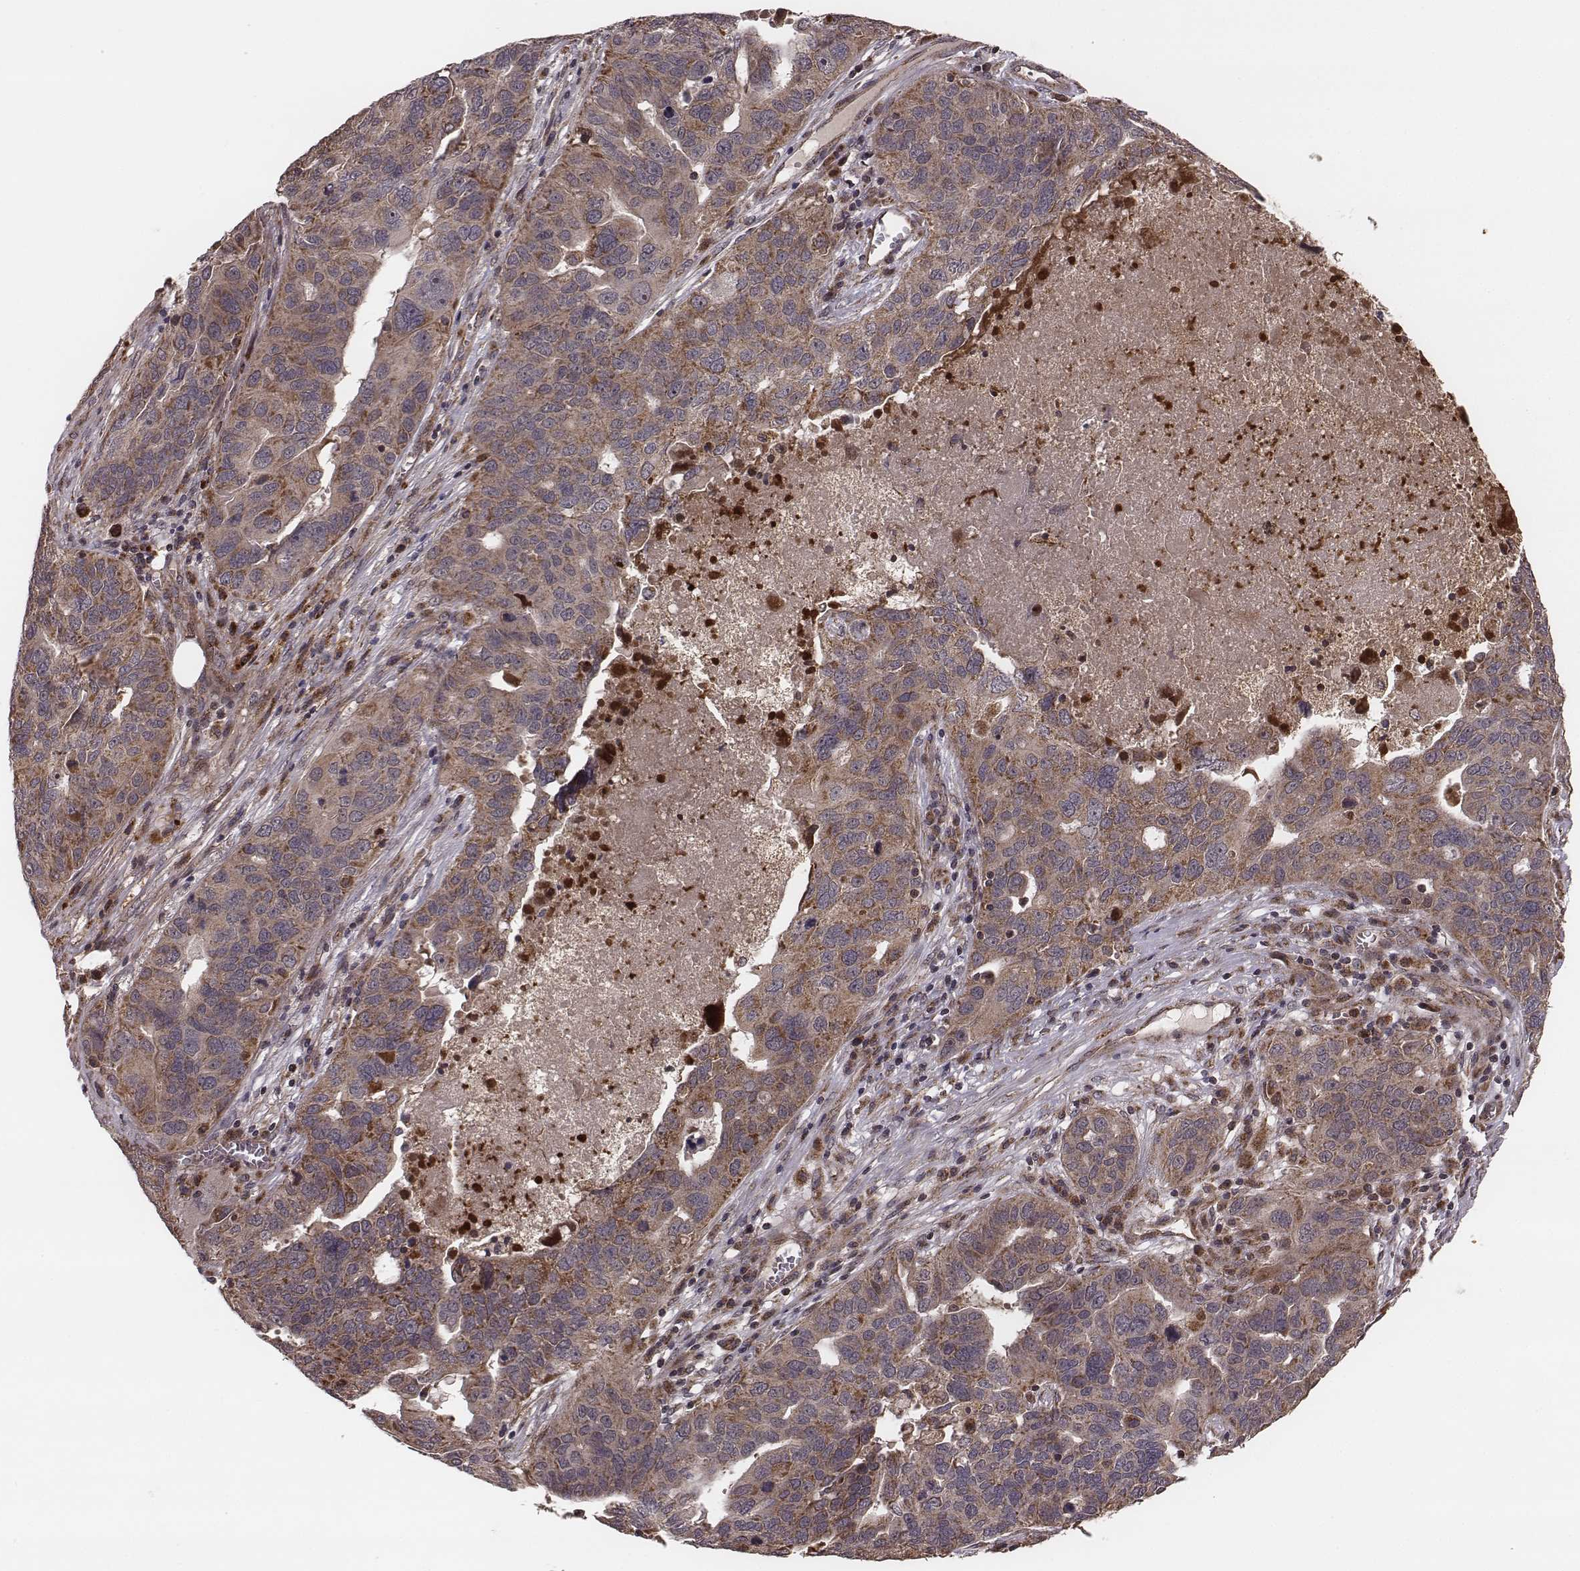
{"staining": {"intensity": "moderate", "quantity": ">75%", "location": "cytoplasmic/membranous"}, "tissue": "ovarian cancer", "cell_type": "Tumor cells", "image_type": "cancer", "snomed": [{"axis": "morphology", "description": "Carcinoma, endometroid"}, {"axis": "topography", "description": "Soft tissue"}, {"axis": "topography", "description": "Ovary"}], "caption": "Brown immunohistochemical staining in human ovarian cancer exhibits moderate cytoplasmic/membranous expression in approximately >75% of tumor cells.", "gene": "ZDHHC21", "patient": {"sex": "female", "age": 52}}